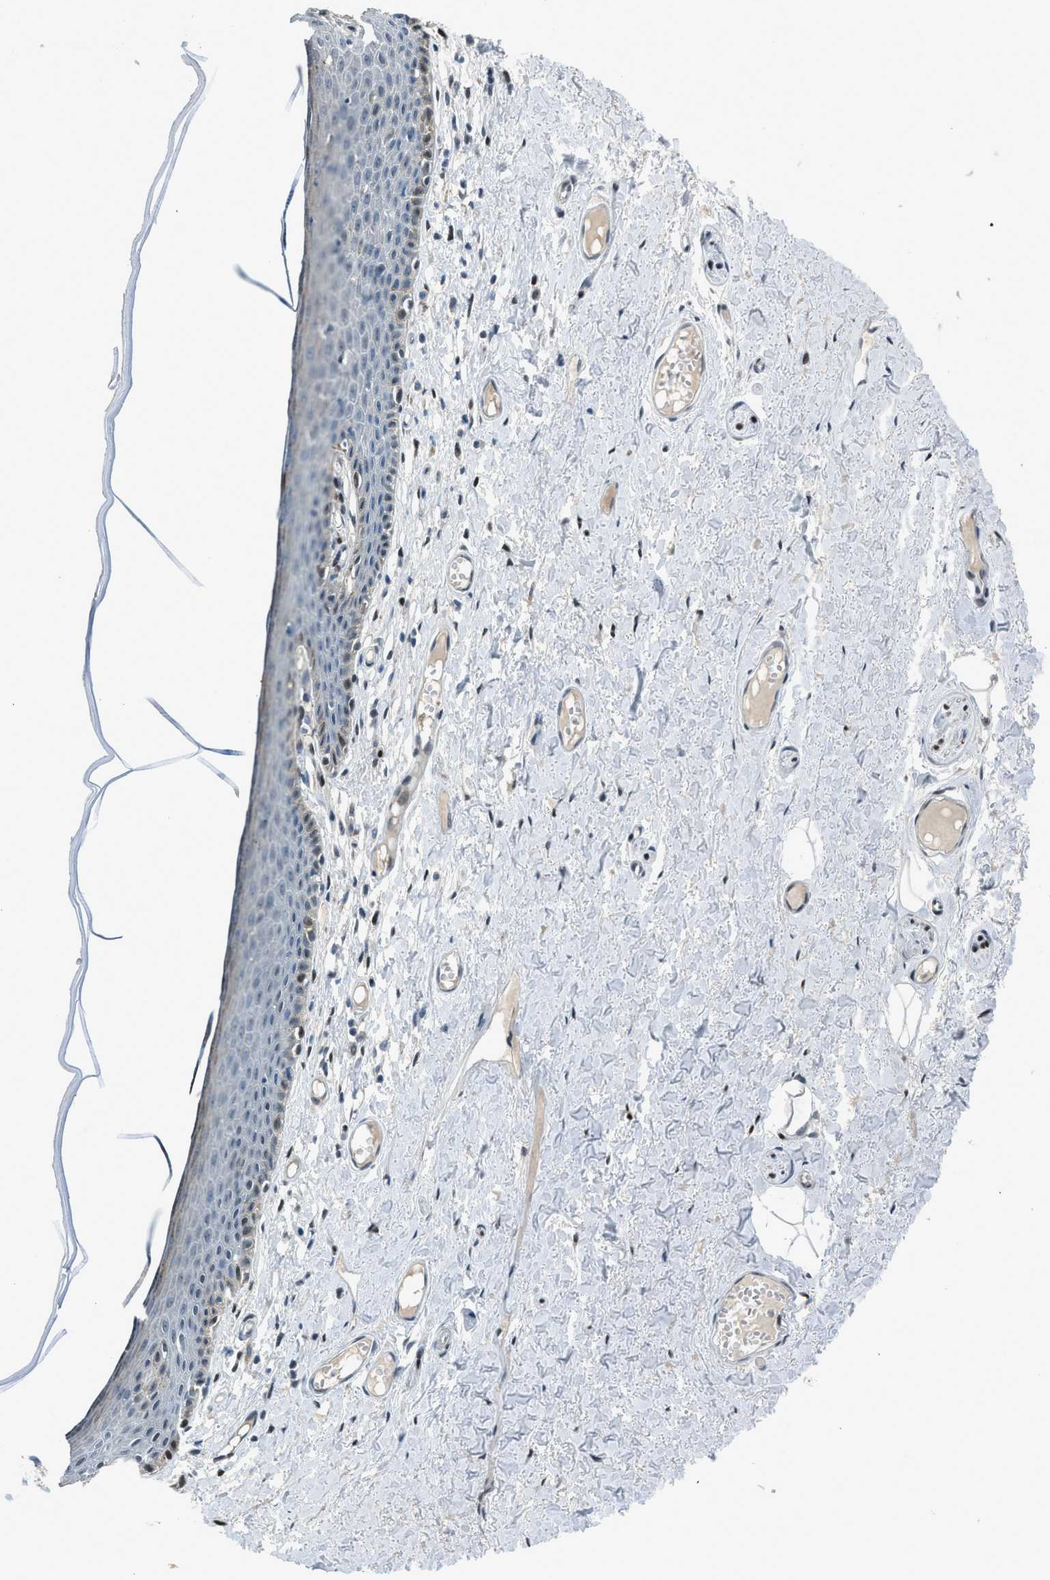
{"staining": {"intensity": "weak", "quantity": "<25%", "location": "cytoplasmic/membranous"}, "tissue": "skin", "cell_type": "Epidermal cells", "image_type": "normal", "snomed": [{"axis": "morphology", "description": "Normal tissue, NOS"}, {"axis": "topography", "description": "Adipose tissue"}, {"axis": "topography", "description": "Vascular tissue"}, {"axis": "topography", "description": "Anal"}, {"axis": "topography", "description": "Peripheral nerve tissue"}], "caption": "DAB immunohistochemical staining of normal human skin exhibits no significant positivity in epidermal cells.", "gene": "RNF41", "patient": {"sex": "female", "age": 54}}